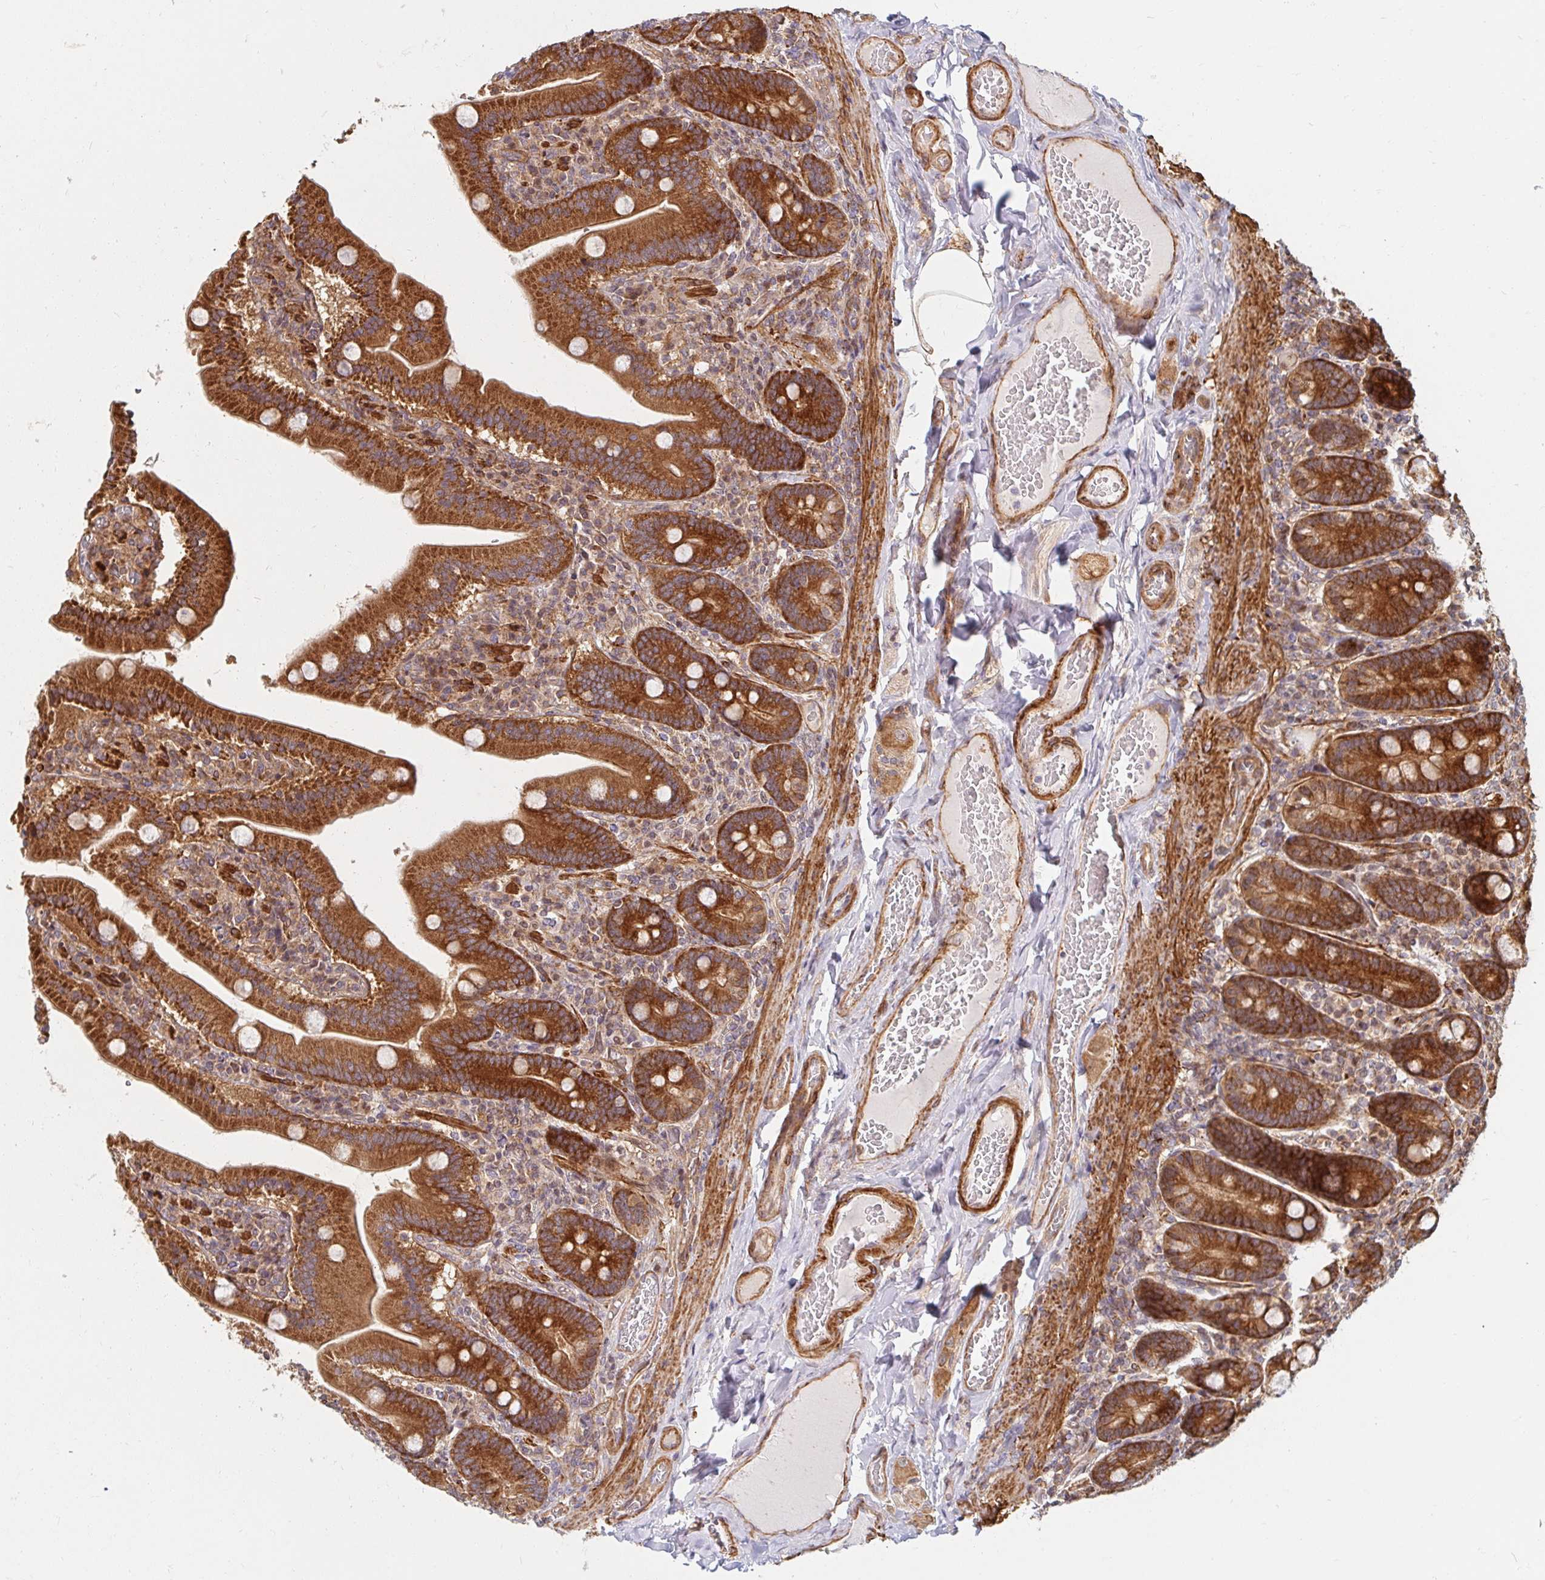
{"staining": {"intensity": "strong", "quantity": ">75%", "location": "cytoplasmic/membranous"}, "tissue": "duodenum", "cell_type": "Glandular cells", "image_type": "normal", "snomed": [{"axis": "morphology", "description": "Normal tissue, NOS"}, {"axis": "topography", "description": "Duodenum"}], "caption": "Unremarkable duodenum was stained to show a protein in brown. There is high levels of strong cytoplasmic/membranous expression in about >75% of glandular cells.", "gene": "BTF3", "patient": {"sex": "female", "age": 62}}